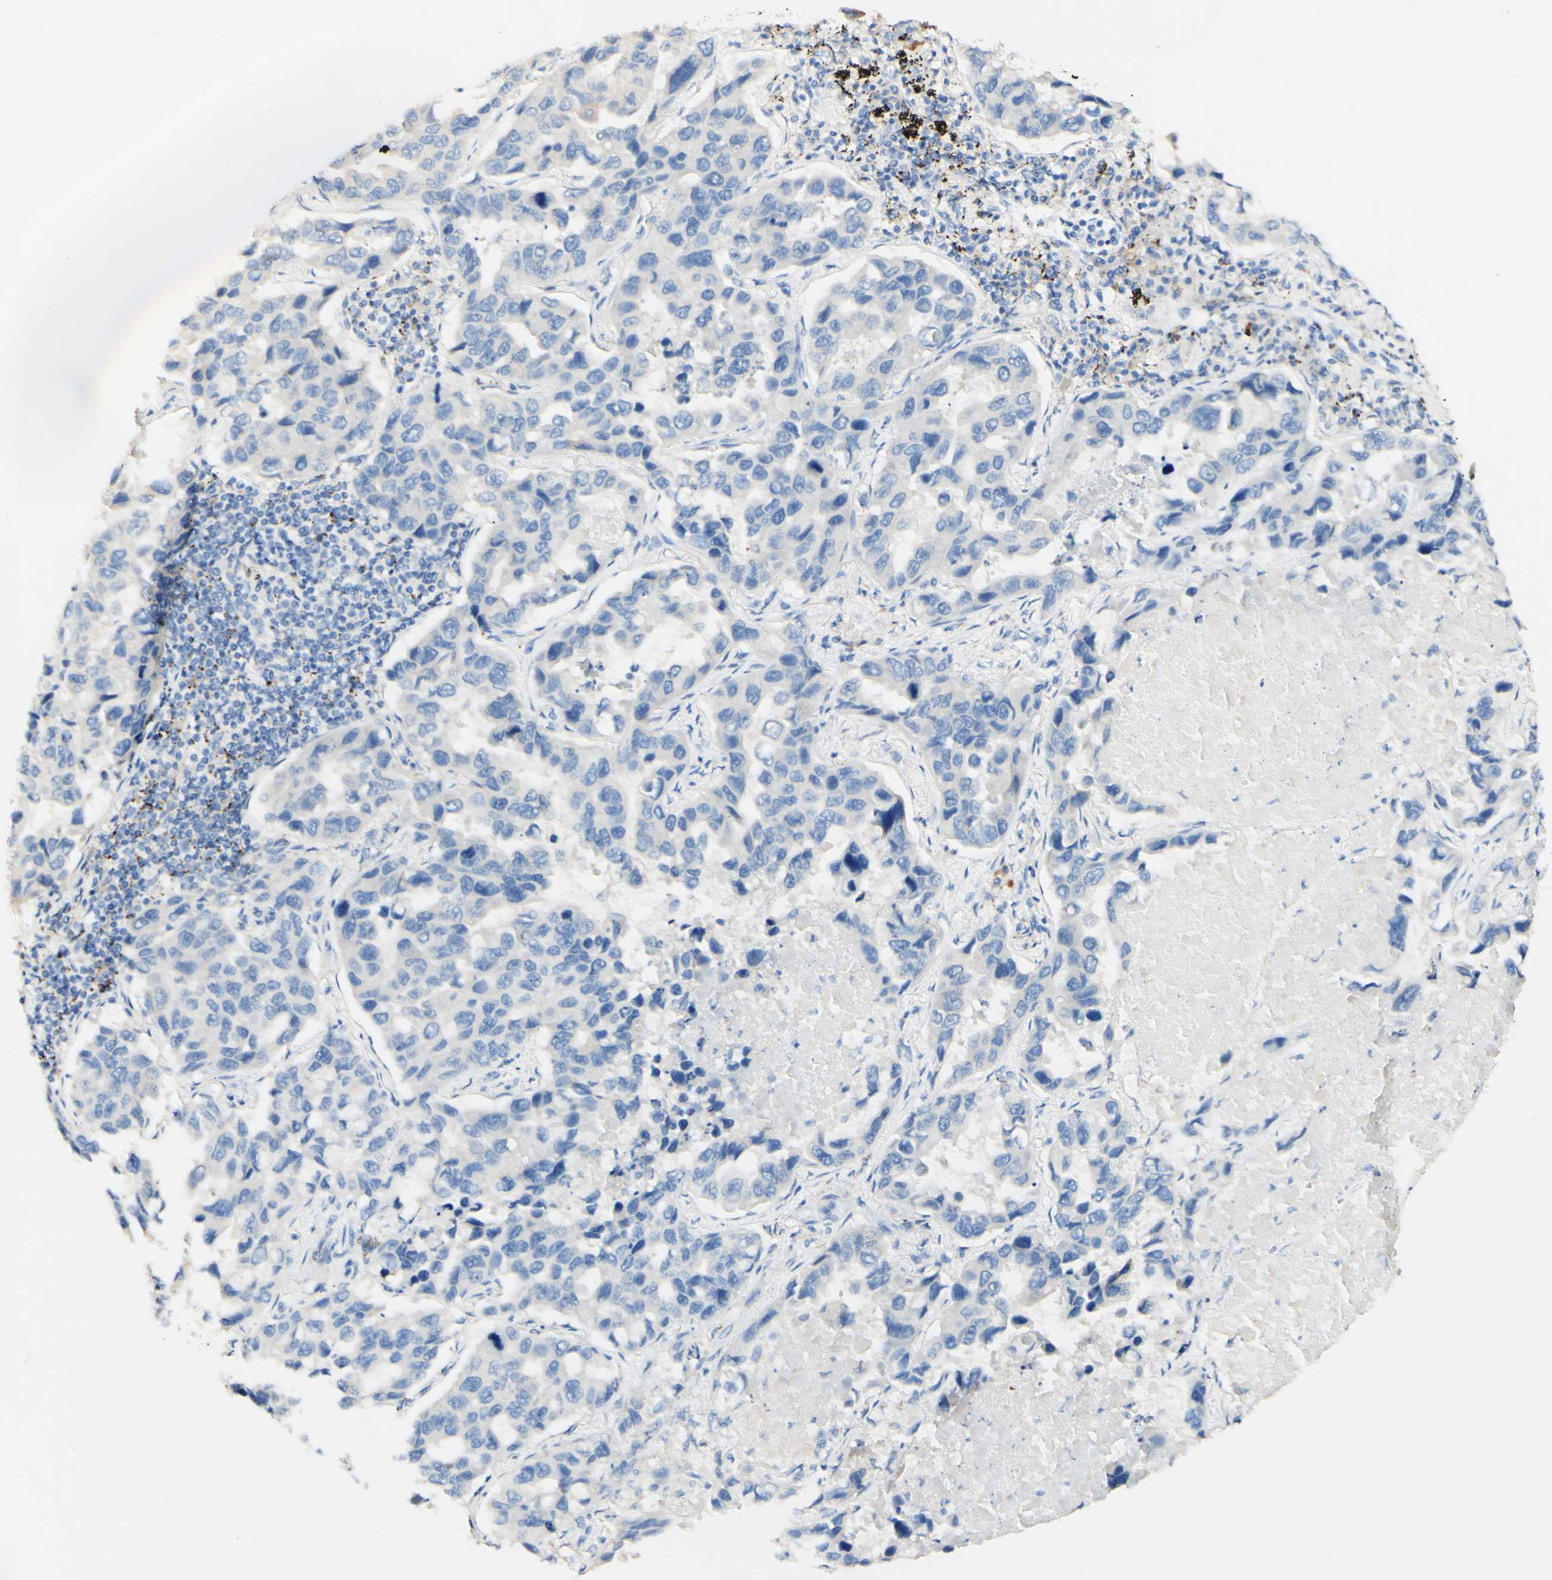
{"staining": {"intensity": "negative", "quantity": "none", "location": "none"}, "tissue": "lung cancer", "cell_type": "Tumor cells", "image_type": "cancer", "snomed": [{"axis": "morphology", "description": "Adenocarcinoma, NOS"}, {"axis": "topography", "description": "Lung"}], "caption": "Immunohistochemical staining of human lung cancer (adenocarcinoma) reveals no significant expression in tumor cells.", "gene": "FGF4", "patient": {"sex": "male", "age": 64}}